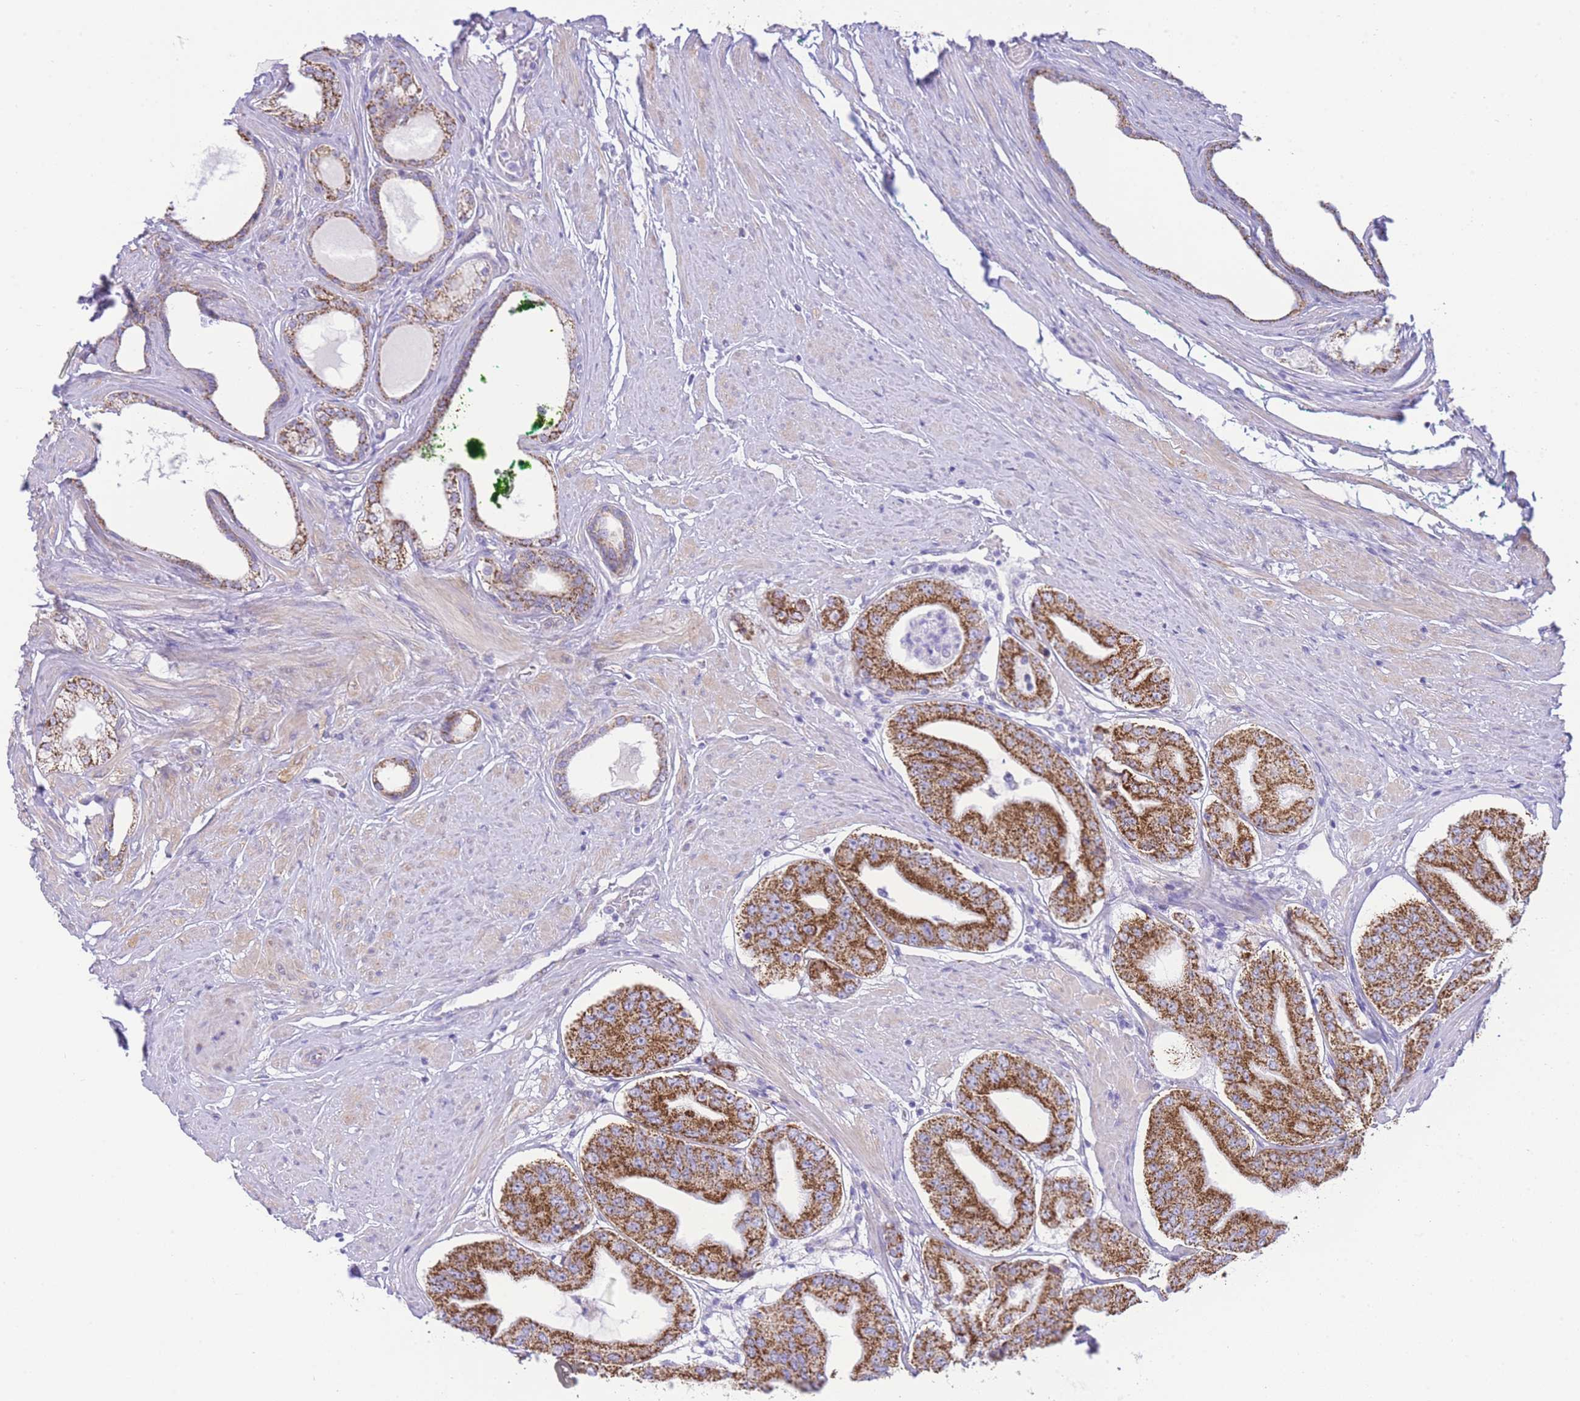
{"staining": {"intensity": "strong", "quantity": ">75%", "location": "cytoplasmic/membranous"}, "tissue": "prostate cancer", "cell_type": "Tumor cells", "image_type": "cancer", "snomed": [{"axis": "morphology", "description": "Adenocarcinoma, High grade"}, {"axis": "topography", "description": "Prostate"}], "caption": "About >75% of tumor cells in adenocarcinoma (high-grade) (prostate) exhibit strong cytoplasmic/membranous protein staining as visualized by brown immunohistochemical staining.", "gene": "ACSM4", "patient": {"sex": "male", "age": 63}}